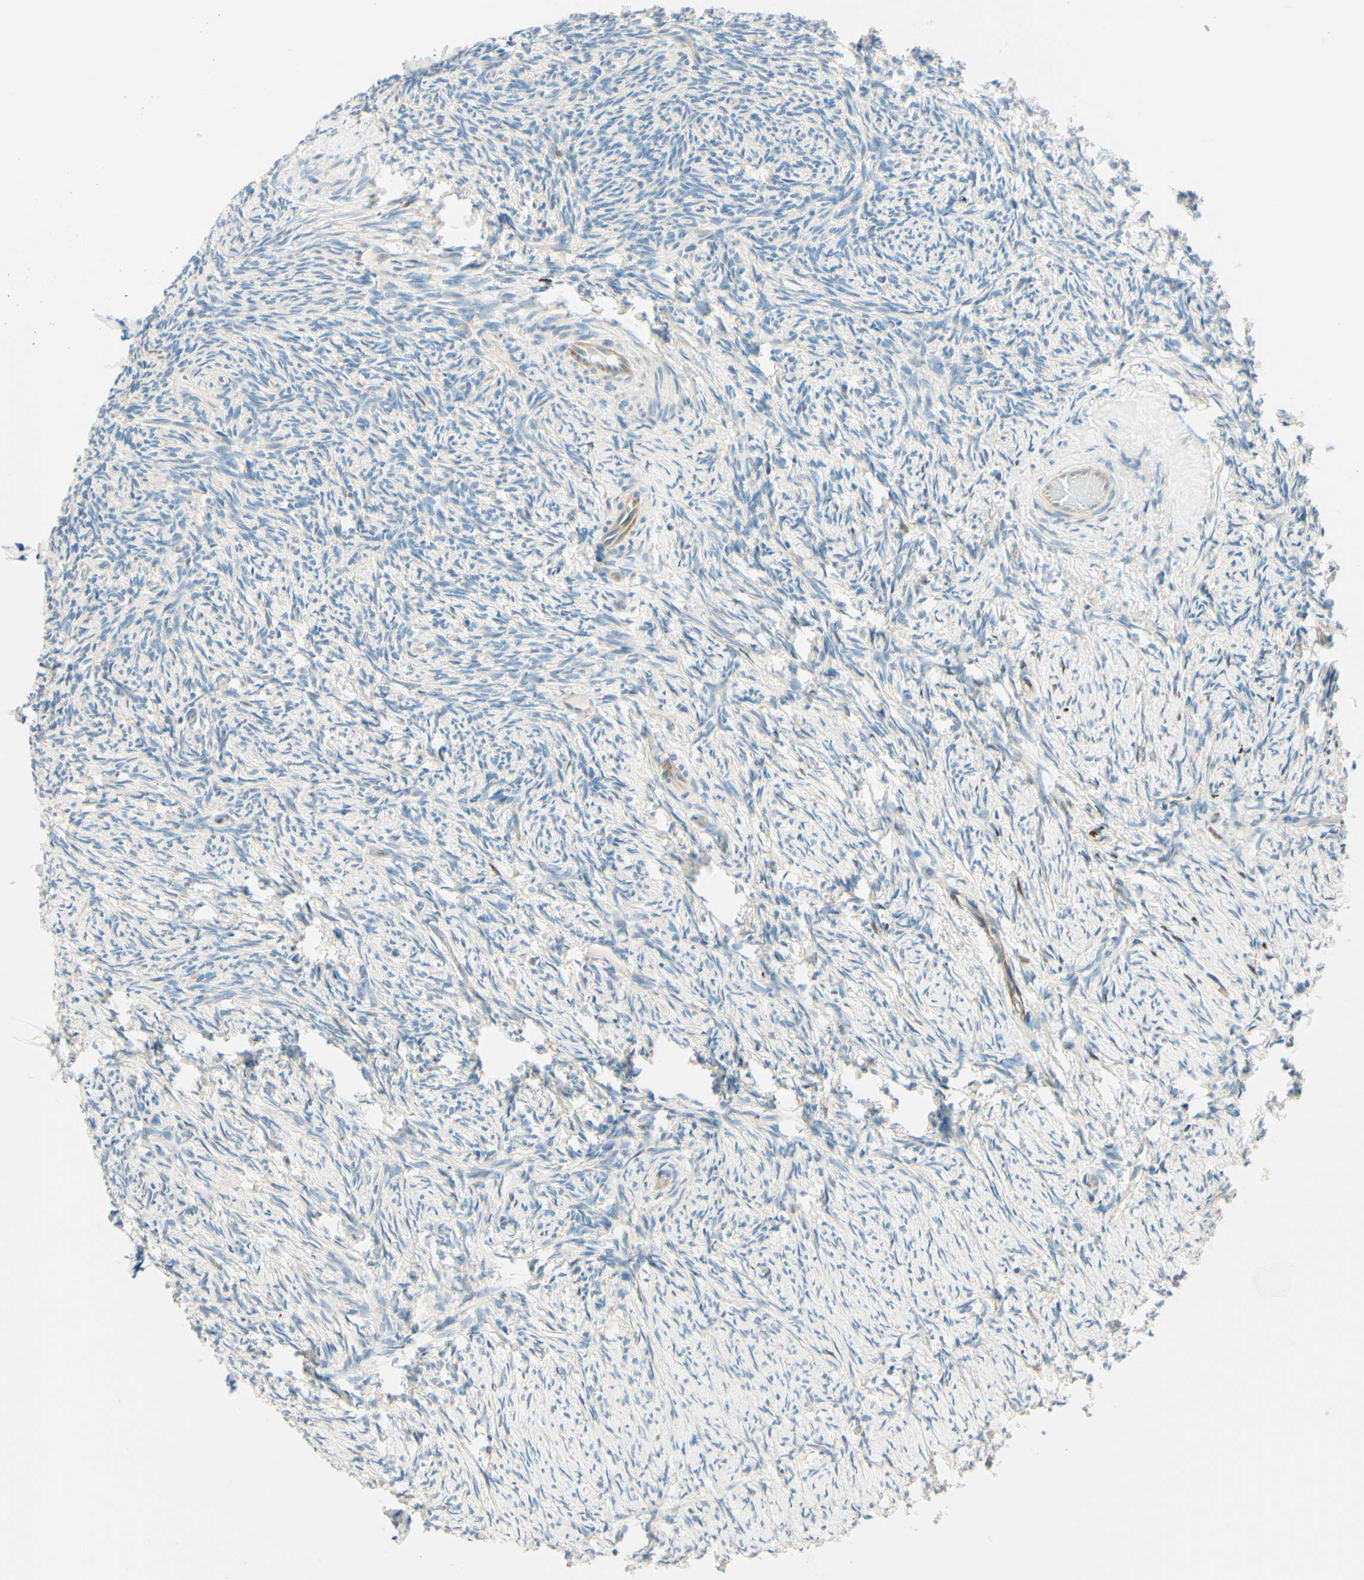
{"staining": {"intensity": "negative", "quantity": "none", "location": "none"}, "tissue": "ovary", "cell_type": "Ovarian stroma cells", "image_type": "normal", "snomed": [{"axis": "morphology", "description": "Normal tissue, NOS"}, {"axis": "topography", "description": "Ovary"}], "caption": "There is no significant expression in ovarian stroma cells of ovary. (DAB (3,3'-diaminobenzidine) immunohistochemistry, high magnification).", "gene": "TAOK2", "patient": {"sex": "female", "age": 60}}